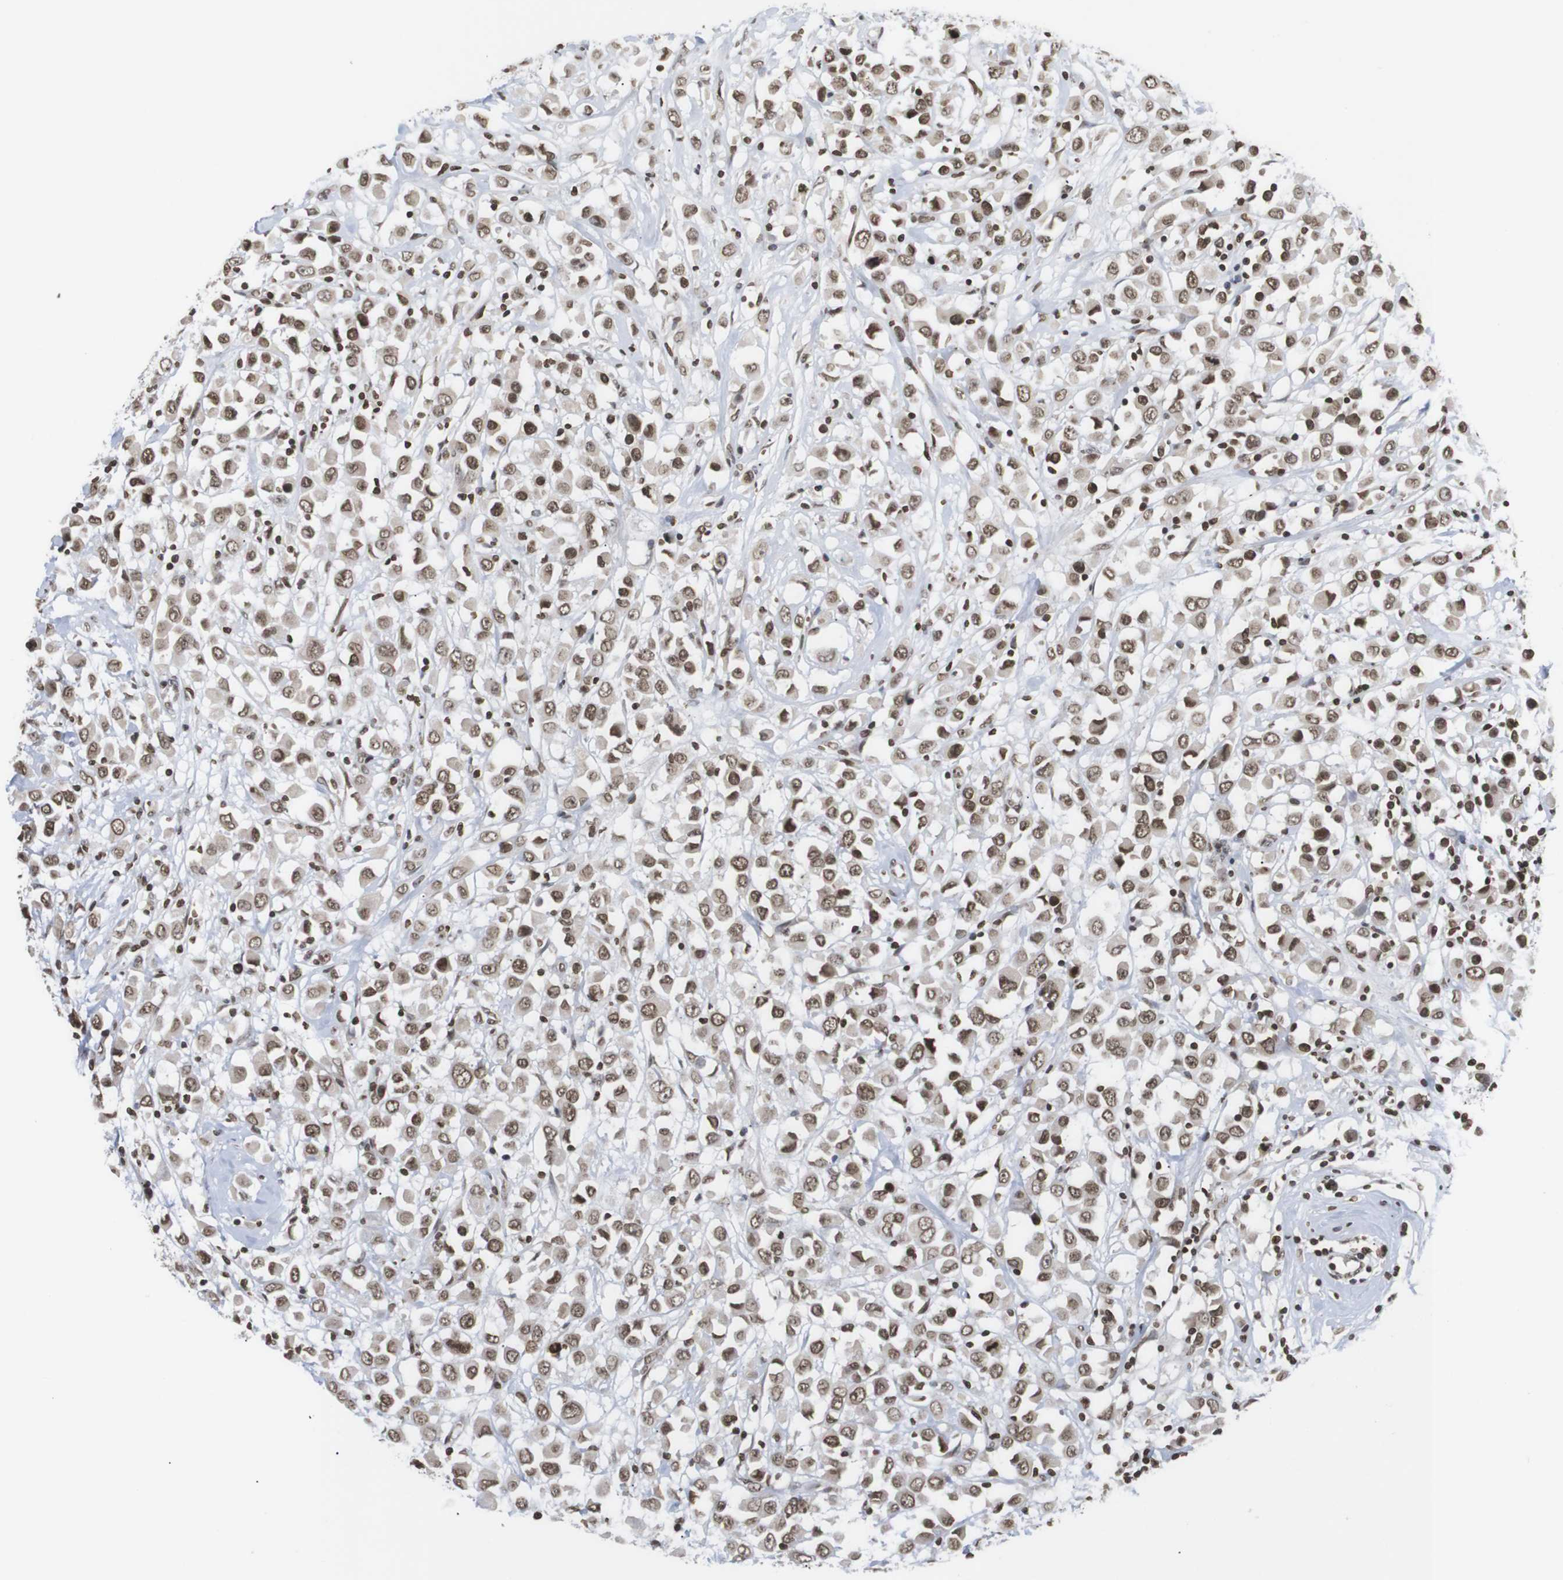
{"staining": {"intensity": "moderate", "quantity": ">75%", "location": "nuclear"}, "tissue": "breast cancer", "cell_type": "Tumor cells", "image_type": "cancer", "snomed": [{"axis": "morphology", "description": "Duct carcinoma"}, {"axis": "topography", "description": "Breast"}], "caption": "Tumor cells exhibit moderate nuclear positivity in approximately >75% of cells in breast cancer.", "gene": "ETV5", "patient": {"sex": "female", "age": 61}}